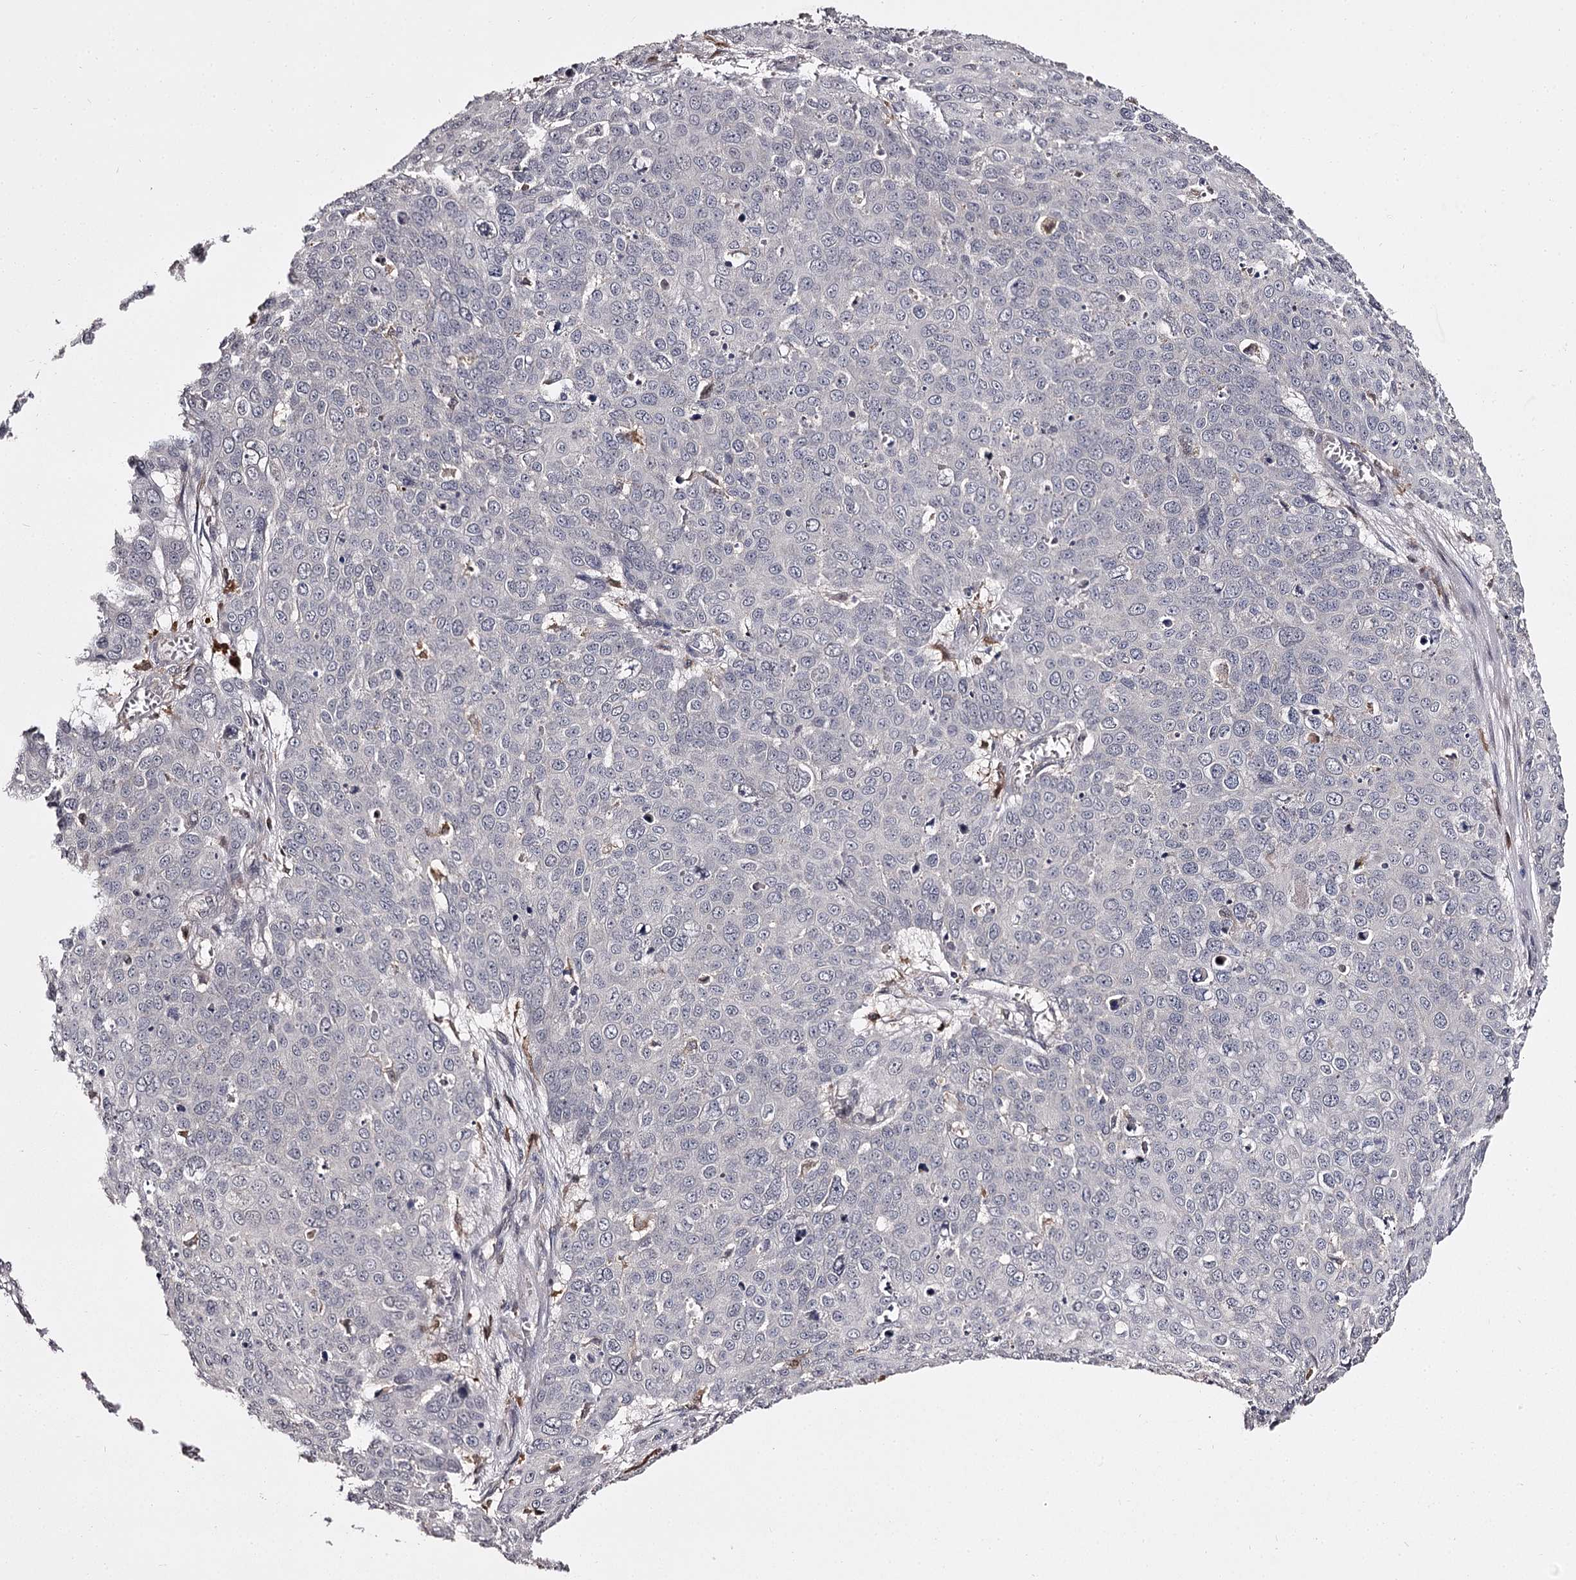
{"staining": {"intensity": "negative", "quantity": "none", "location": "none"}, "tissue": "skin cancer", "cell_type": "Tumor cells", "image_type": "cancer", "snomed": [{"axis": "morphology", "description": "Squamous cell carcinoma, NOS"}, {"axis": "topography", "description": "Skin"}], "caption": "Human skin cancer (squamous cell carcinoma) stained for a protein using immunohistochemistry demonstrates no expression in tumor cells.", "gene": "SLC32A1", "patient": {"sex": "male", "age": 71}}